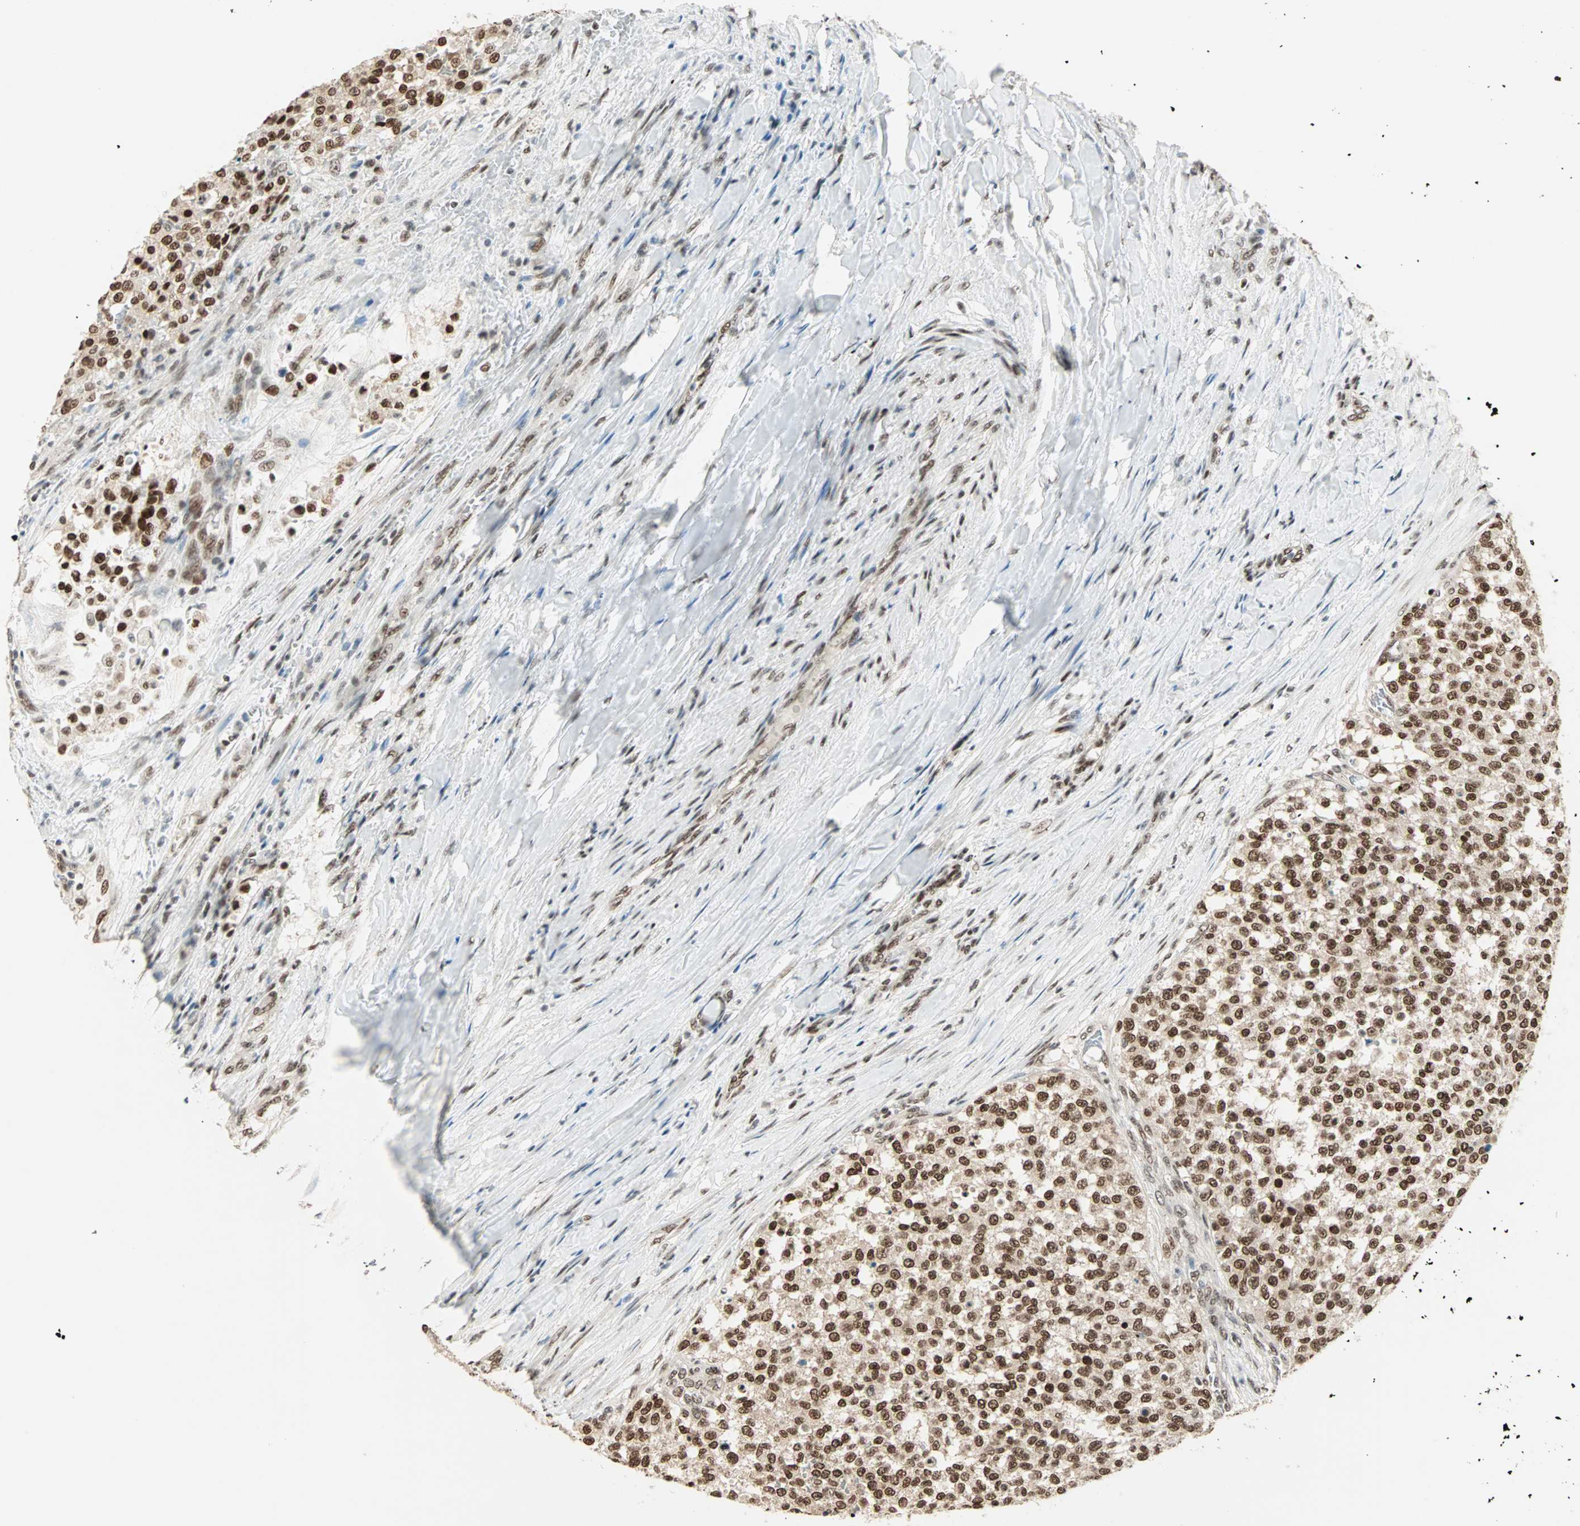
{"staining": {"intensity": "strong", "quantity": ">75%", "location": "cytoplasmic/membranous,nuclear"}, "tissue": "testis cancer", "cell_type": "Tumor cells", "image_type": "cancer", "snomed": [{"axis": "morphology", "description": "Seminoma, NOS"}, {"axis": "topography", "description": "Testis"}], "caption": "The histopathology image demonstrates a brown stain indicating the presence of a protein in the cytoplasmic/membranous and nuclear of tumor cells in seminoma (testis).", "gene": "BLM", "patient": {"sex": "male", "age": 59}}